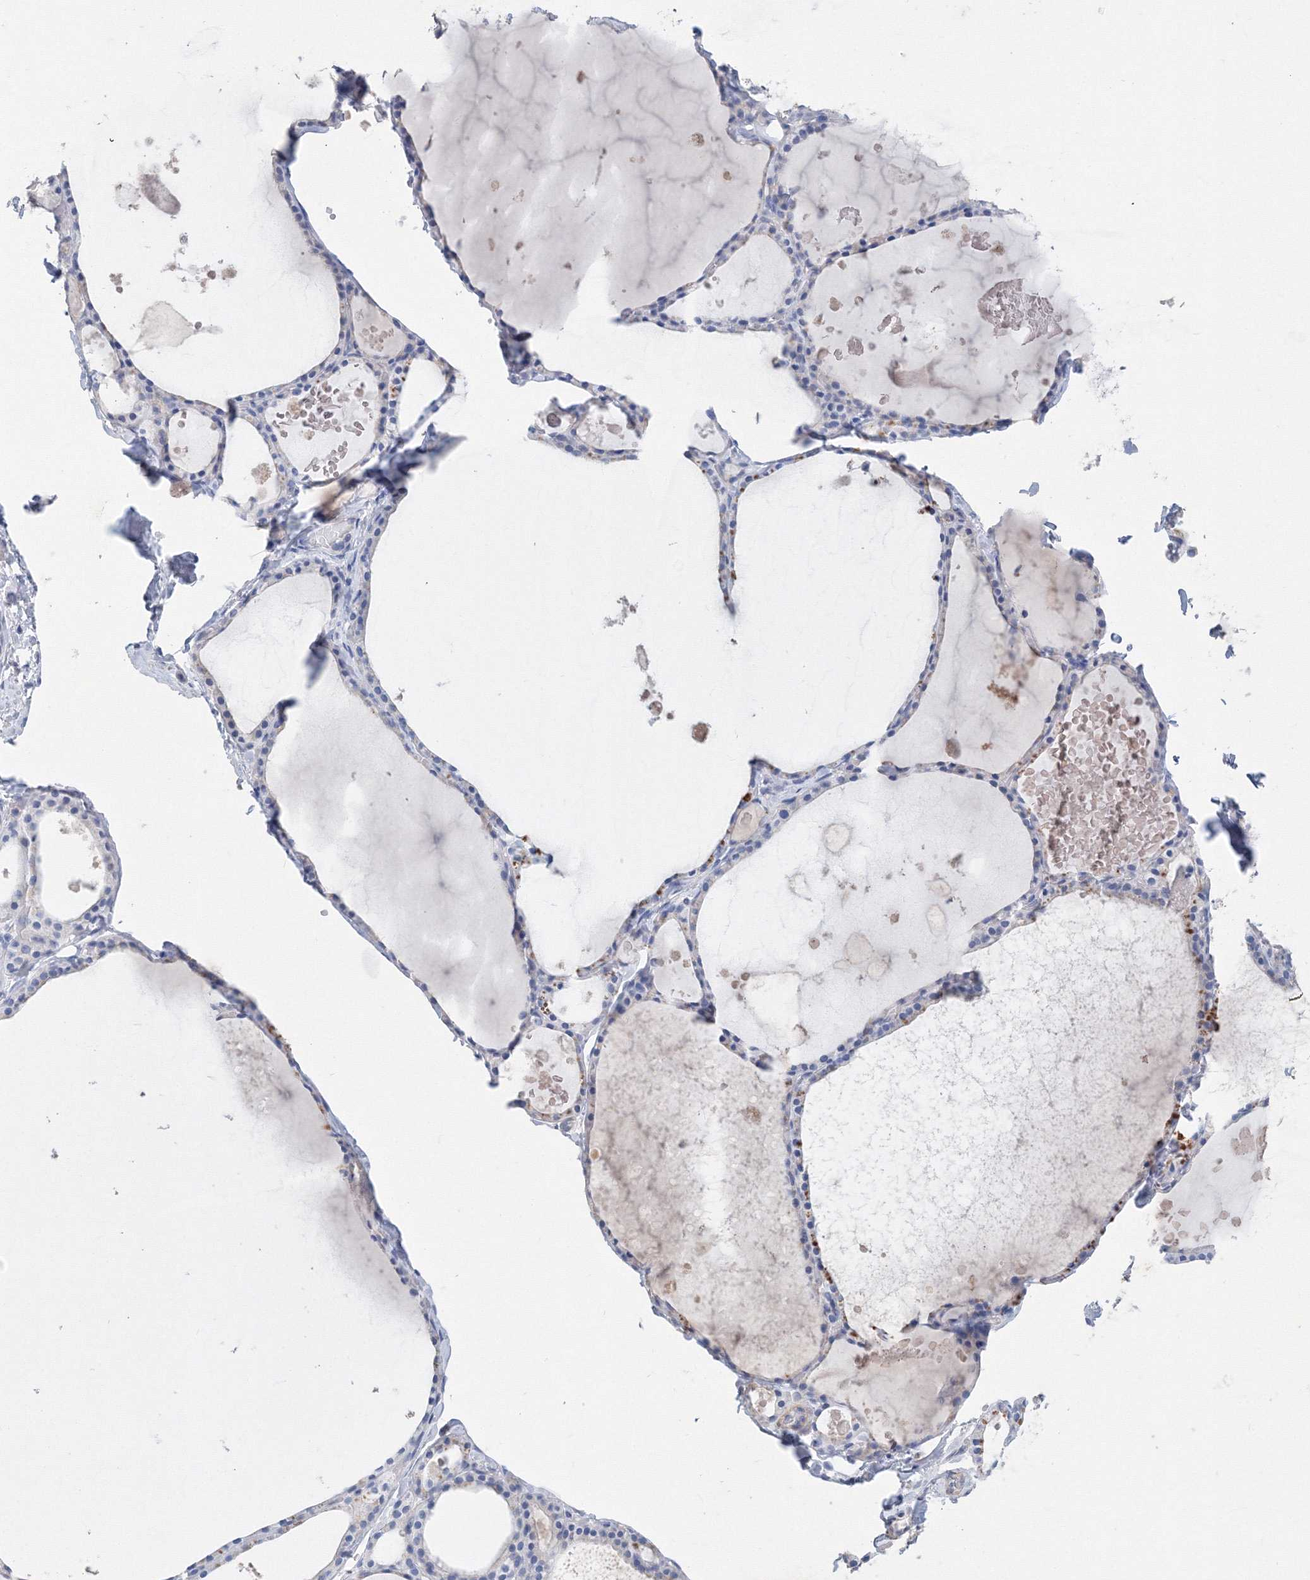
{"staining": {"intensity": "negative", "quantity": "none", "location": "none"}, "tissue": "thyroid gland", "cell_type": "Glandular cells", "image_type": "normal", "snomed": [{"axis": "morphology", "description": "Normal tissue, NOS"}, {"axis": "topography", "description": "Thyroid gland"}], "caption": "DAB immunohistochemical staining of benign thyroid gland displays no significant positivity in glandular cells.", "gene": "OSBPL6", "patient": {"sex": "male", "age": 56}}